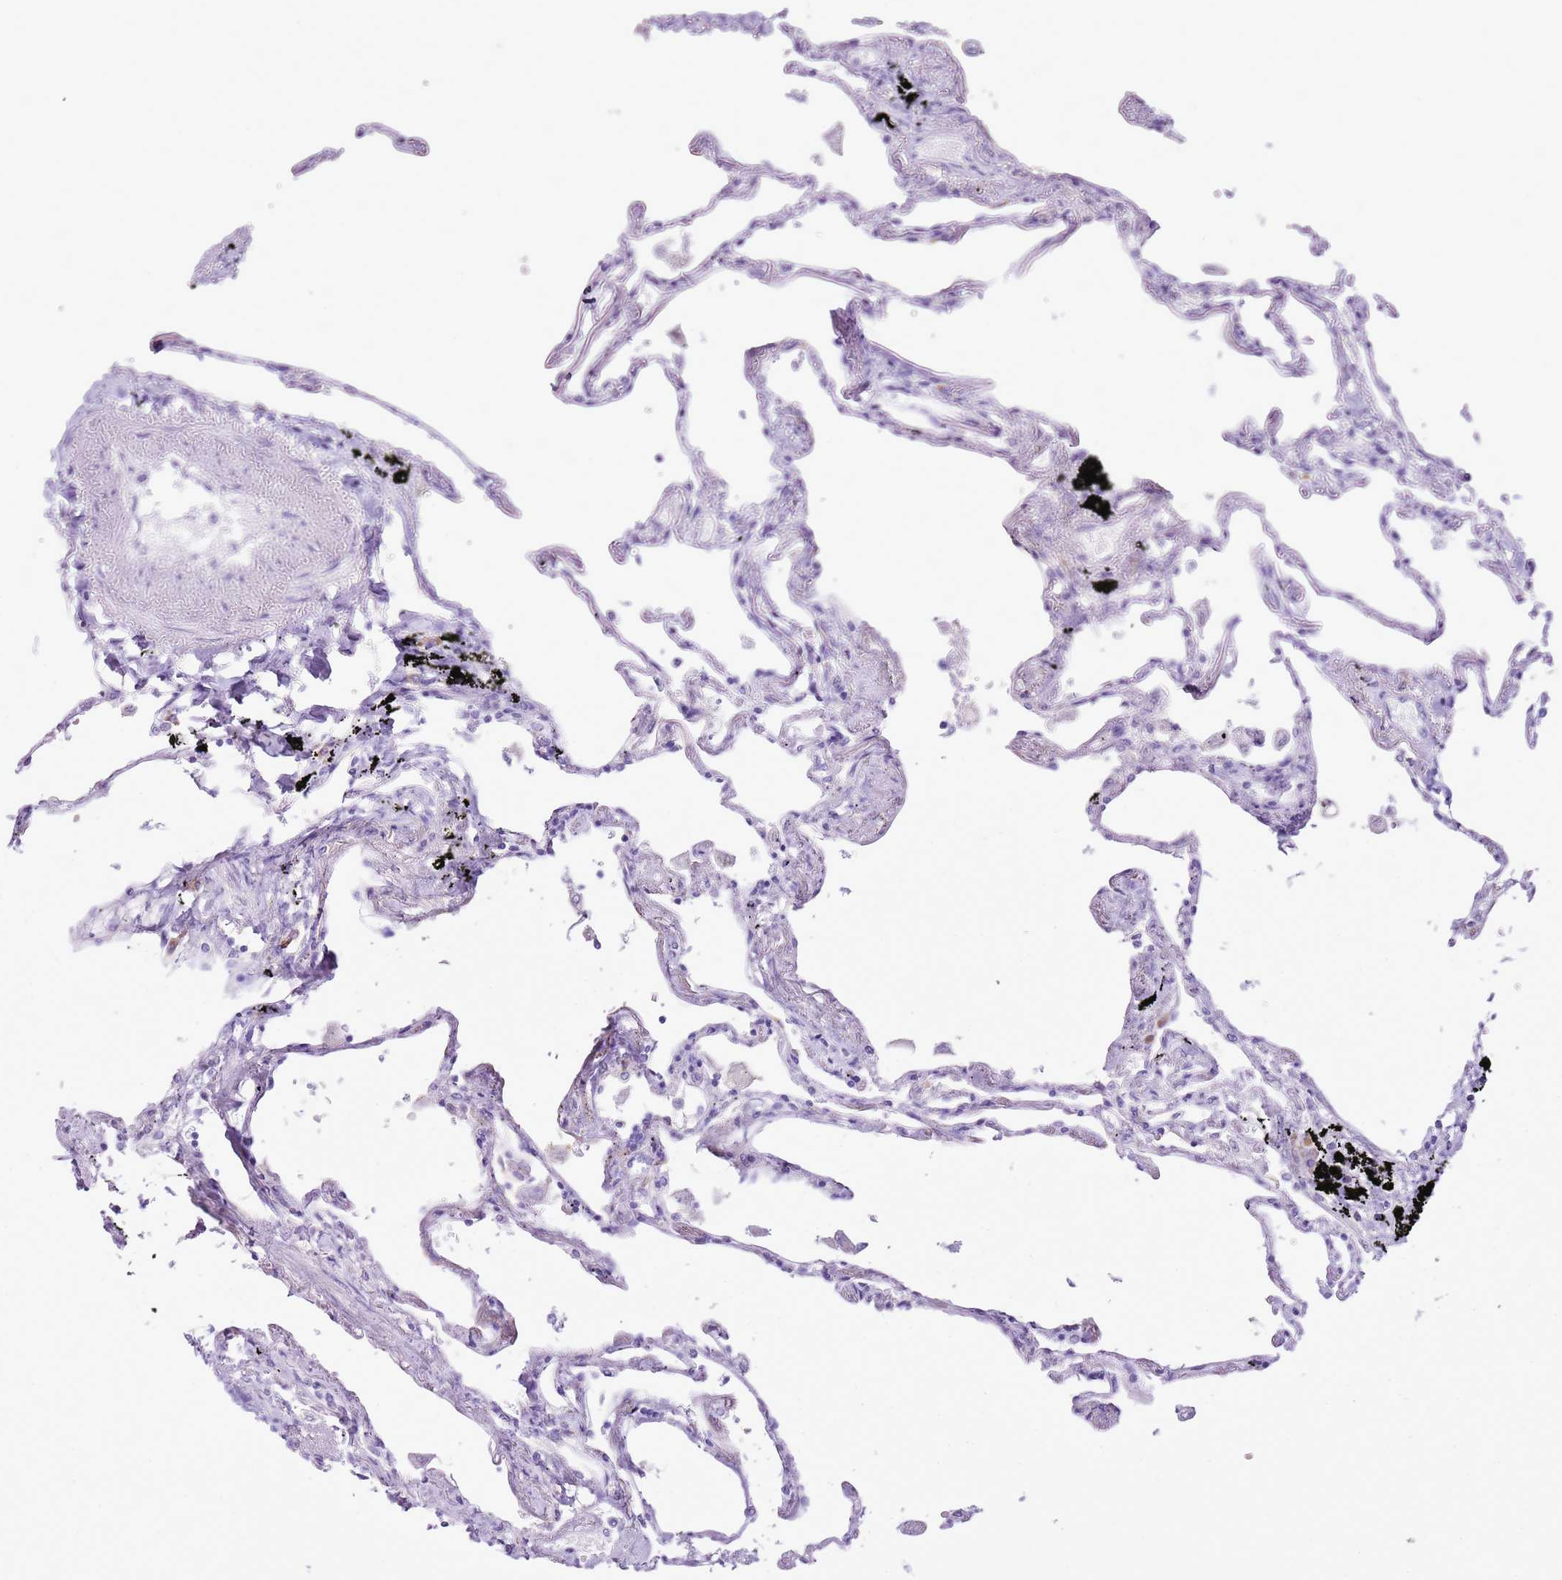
{"staining": {"intensity": "weak", "quantity": "<25%", "location": "cytoplasmic/membranous"}, "tissue": "lung", "cell_type": "Alveolar cells", "image_type": "normal", "snomed": [{"axis": "morphology", "description": "Normal tissue, NOS"}, {"axis": "topography", "description": "Lung"}], "caption": "IHC image of benign lung: lung stained with DAB (3,3'-diaminobenzidine) shows no significant protein expression in alveolar cells. (Brightfield microscopy of DAB (3,3'-diaminobenzidine) immunohistochemistry at high magnification).", "gene": "AAR2", "patient": {"sex": "female", "age": 67}}